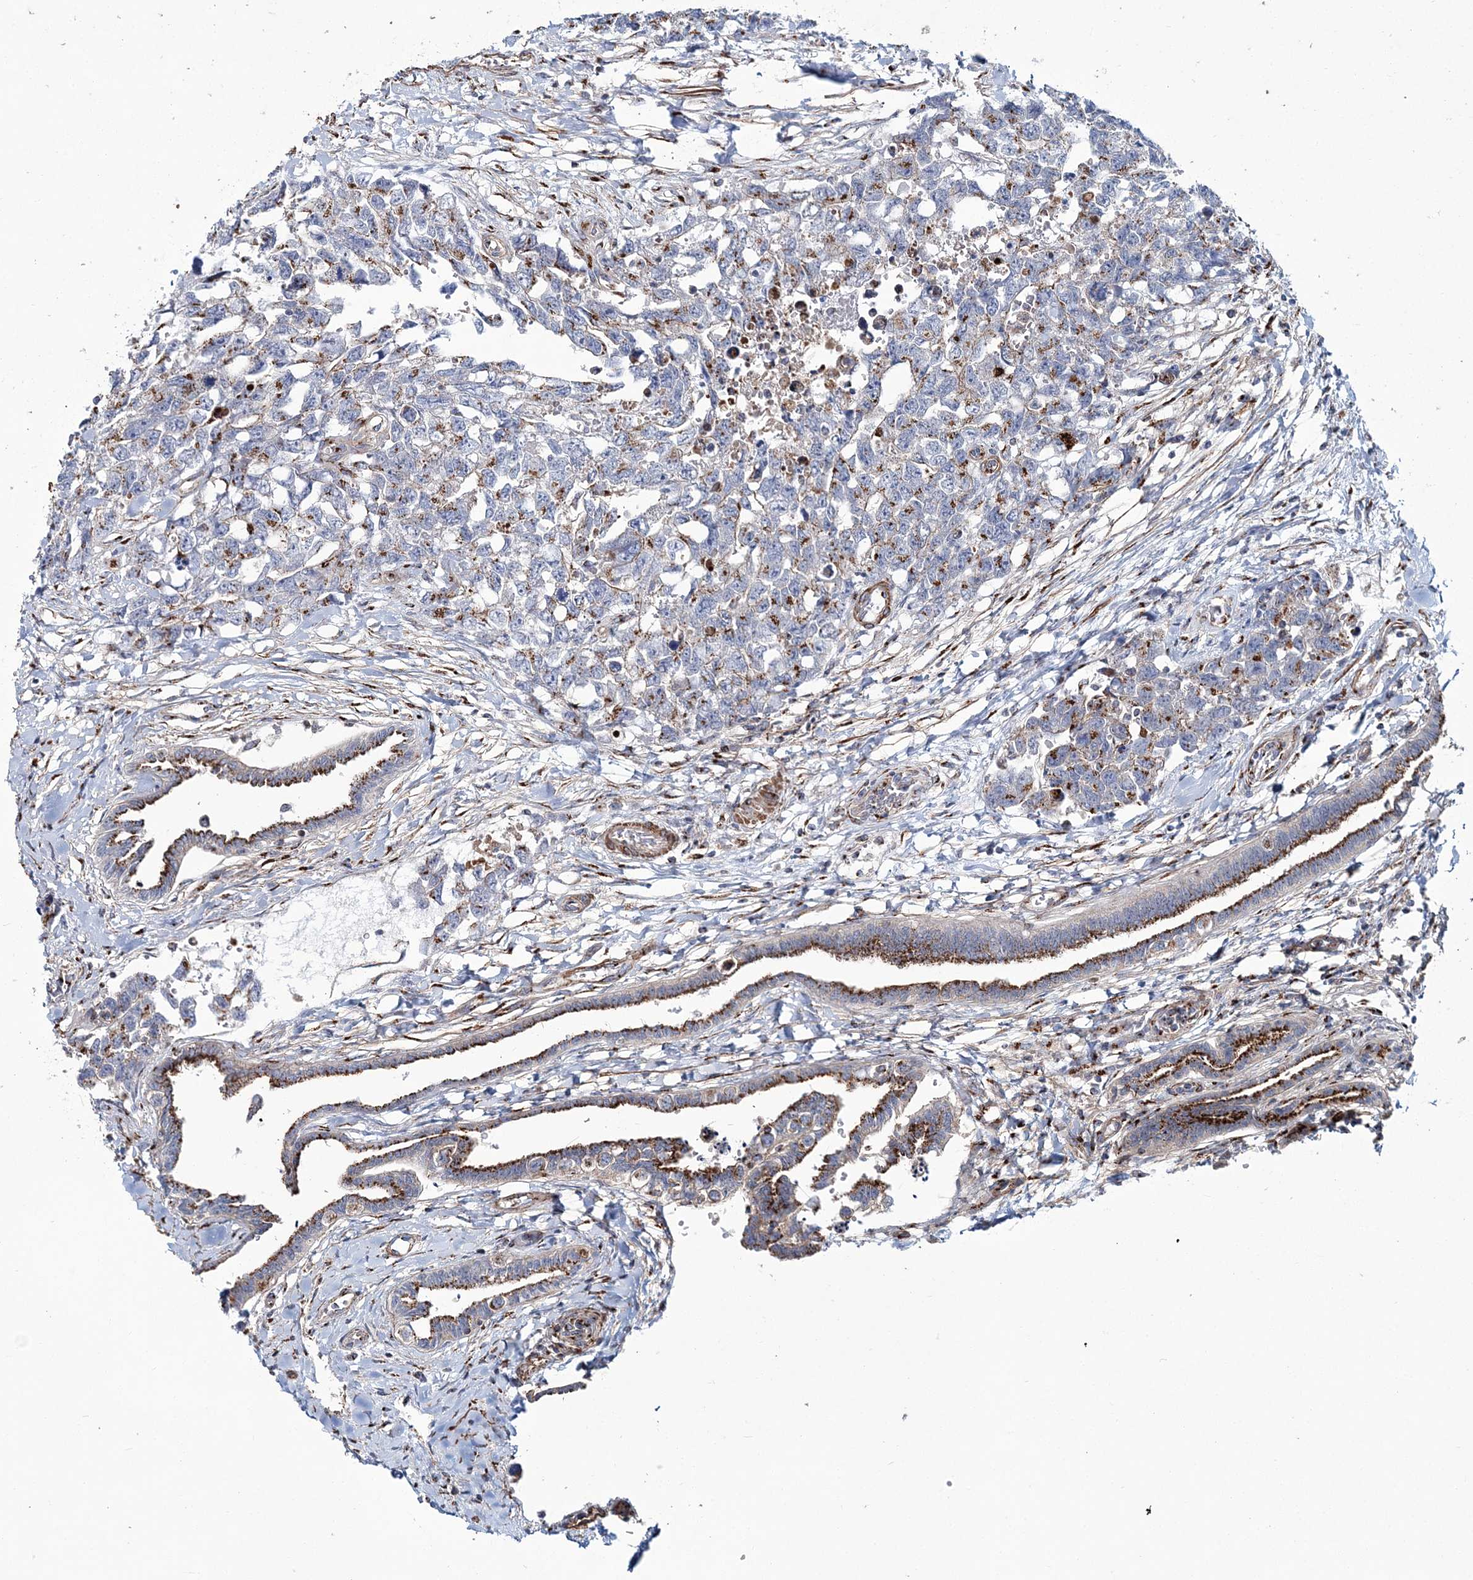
{"staining": {"intensity": "weak", "quantity": "25%-75%", "location": "cytoplasmic/membranous"}, "tissue": "testis cancer", "cell_type": "Tumor cells", "image_type": "cancer", "snomed": [{"axis": "morphology", "description": "Carcinoma, Embryonal, NOS"}, {"axis": "topography", "description": "Testis"}], "caption": "Weak cytoplasmic/membranous protein positivity is present in about 25%-75% of tumor cells in embryonal carcinoma (testis).", "gene": "MAN1A2", "patient": {"sex": "male", "age": 31}}